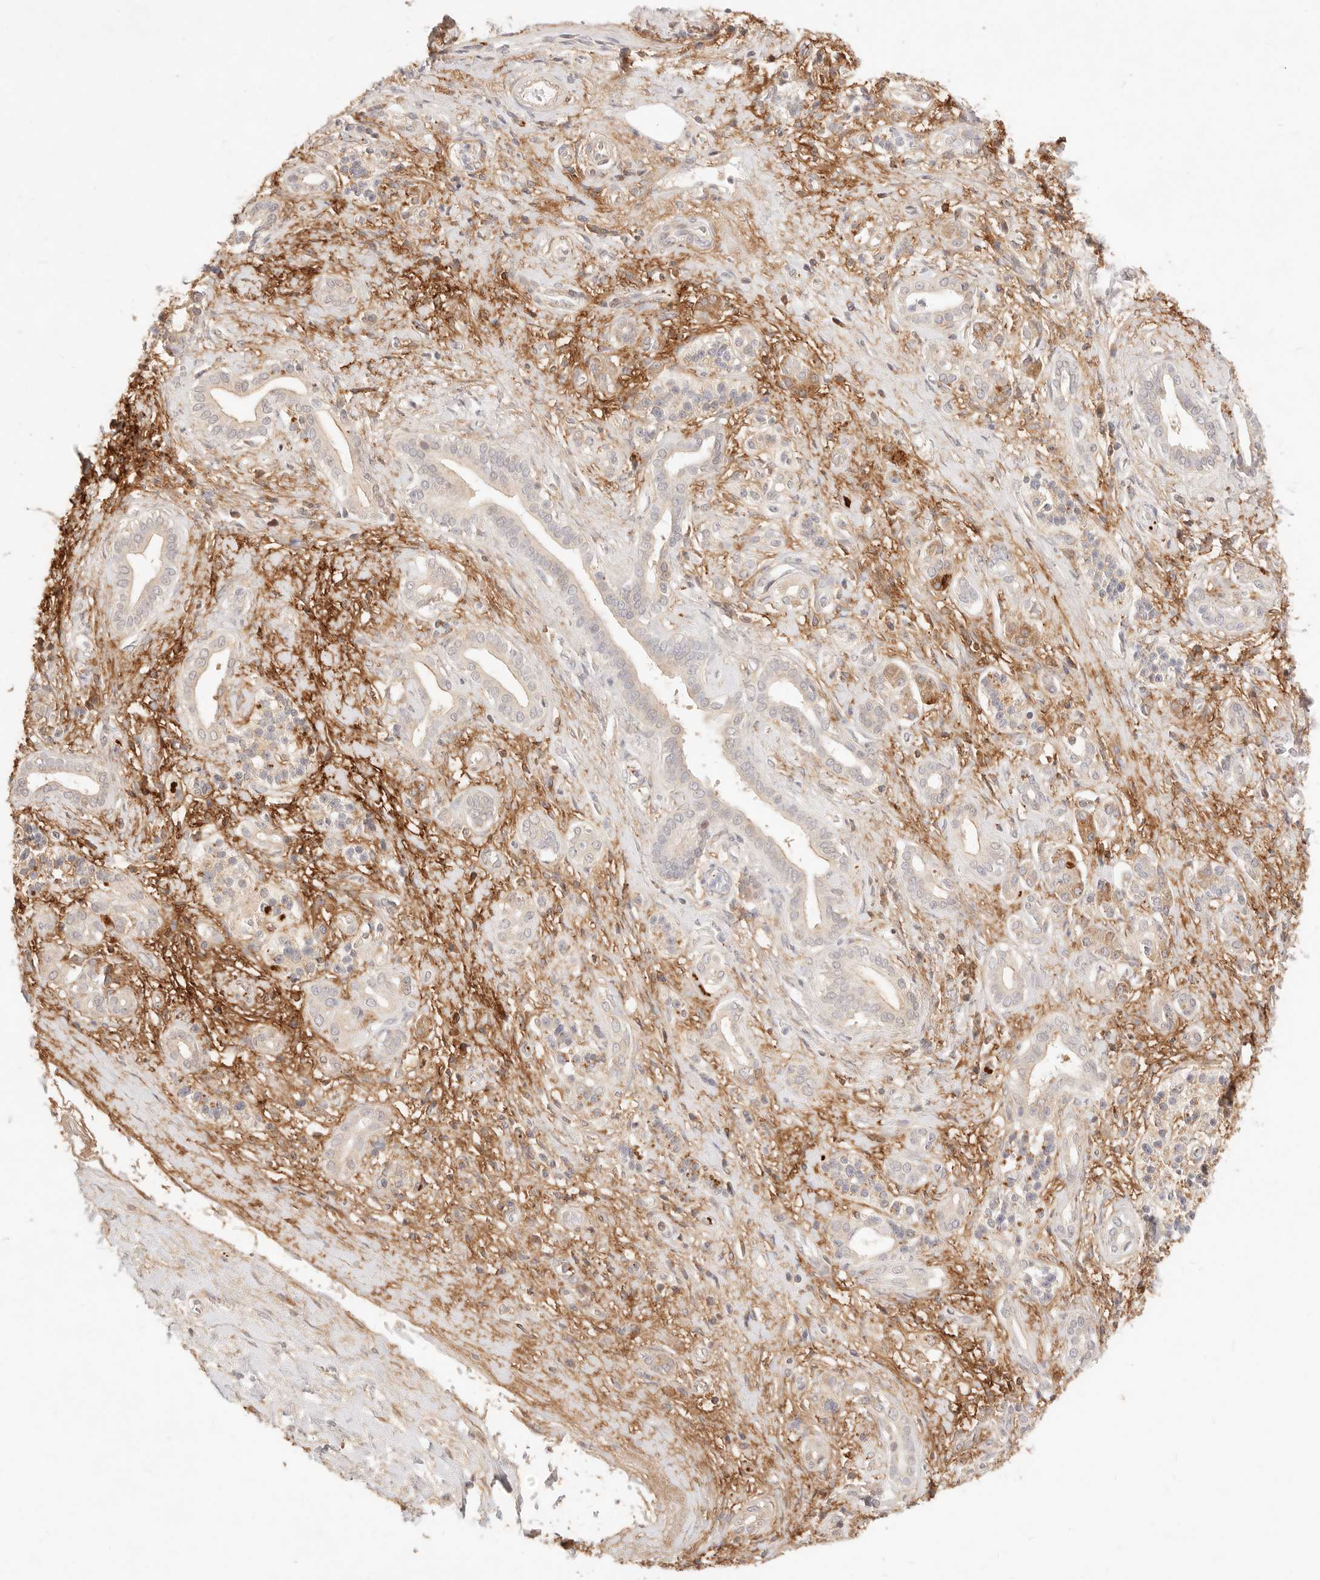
{"staining": {"intensity": "negative", "quantity": "none", "location": "none"}, "tissue": "pancreatic cancer", "cell_type": "Tumor cells", "image_type": "cancer", "snomed": [{"axis": "morphology", "description": "Adenocarcinoma, NOS"}, {"axis": "topography", "description": "Pancreas"}], "caption": "The immunohistochemistry (IHC) photomicrograph has no significant positivity in tumor cells of adenocarcinoma (pancreatic) tissue. (DAB (3,3'-diaminobenzidine) immunohistochemistry (IHC), high magnification).", "gene": "UBXN10", "patient": {"sex": "male", "age": 78}}